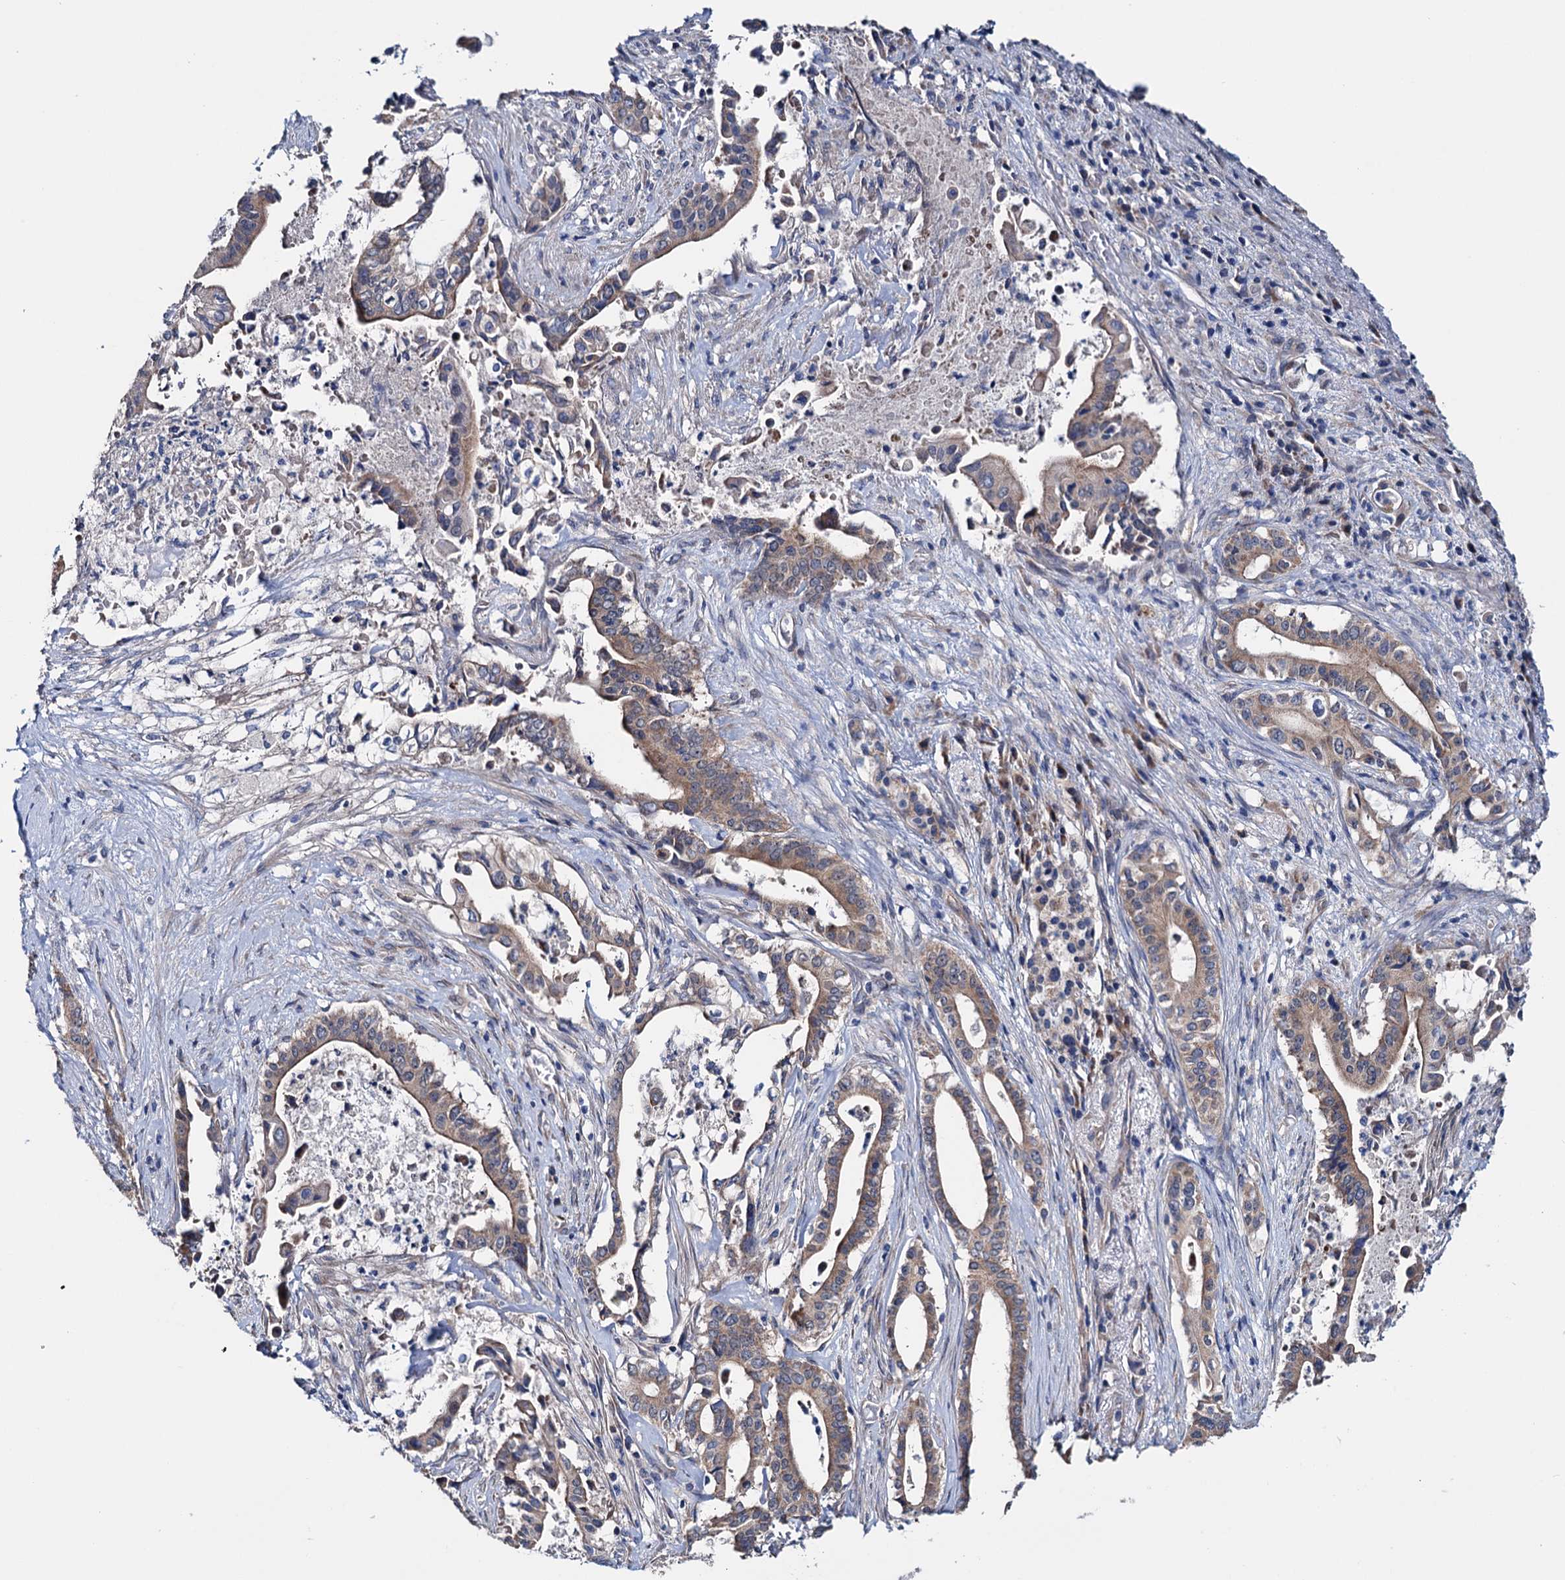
{"staining": {"intensity": "moderate", "quantity": ">75%", "location": "cytoplasmic/membranous"}, "tissue": "pancreatic cancer", "cell_type": "Tumor cells", "image_type": "cancer", "snomed": [{"axis": "morphology", "description": "Adenocarcinoma, NOS"}, {"axis": "topography", "description": "Pancreas"}], "caption": "Moderate cytoplasmic/membranous protein expression is identified in approximately >75% of tumor cells in pancreatic adenocarcinoma.", "gene": "EYA4", "patient": {"sex": "female", "age": 77}}